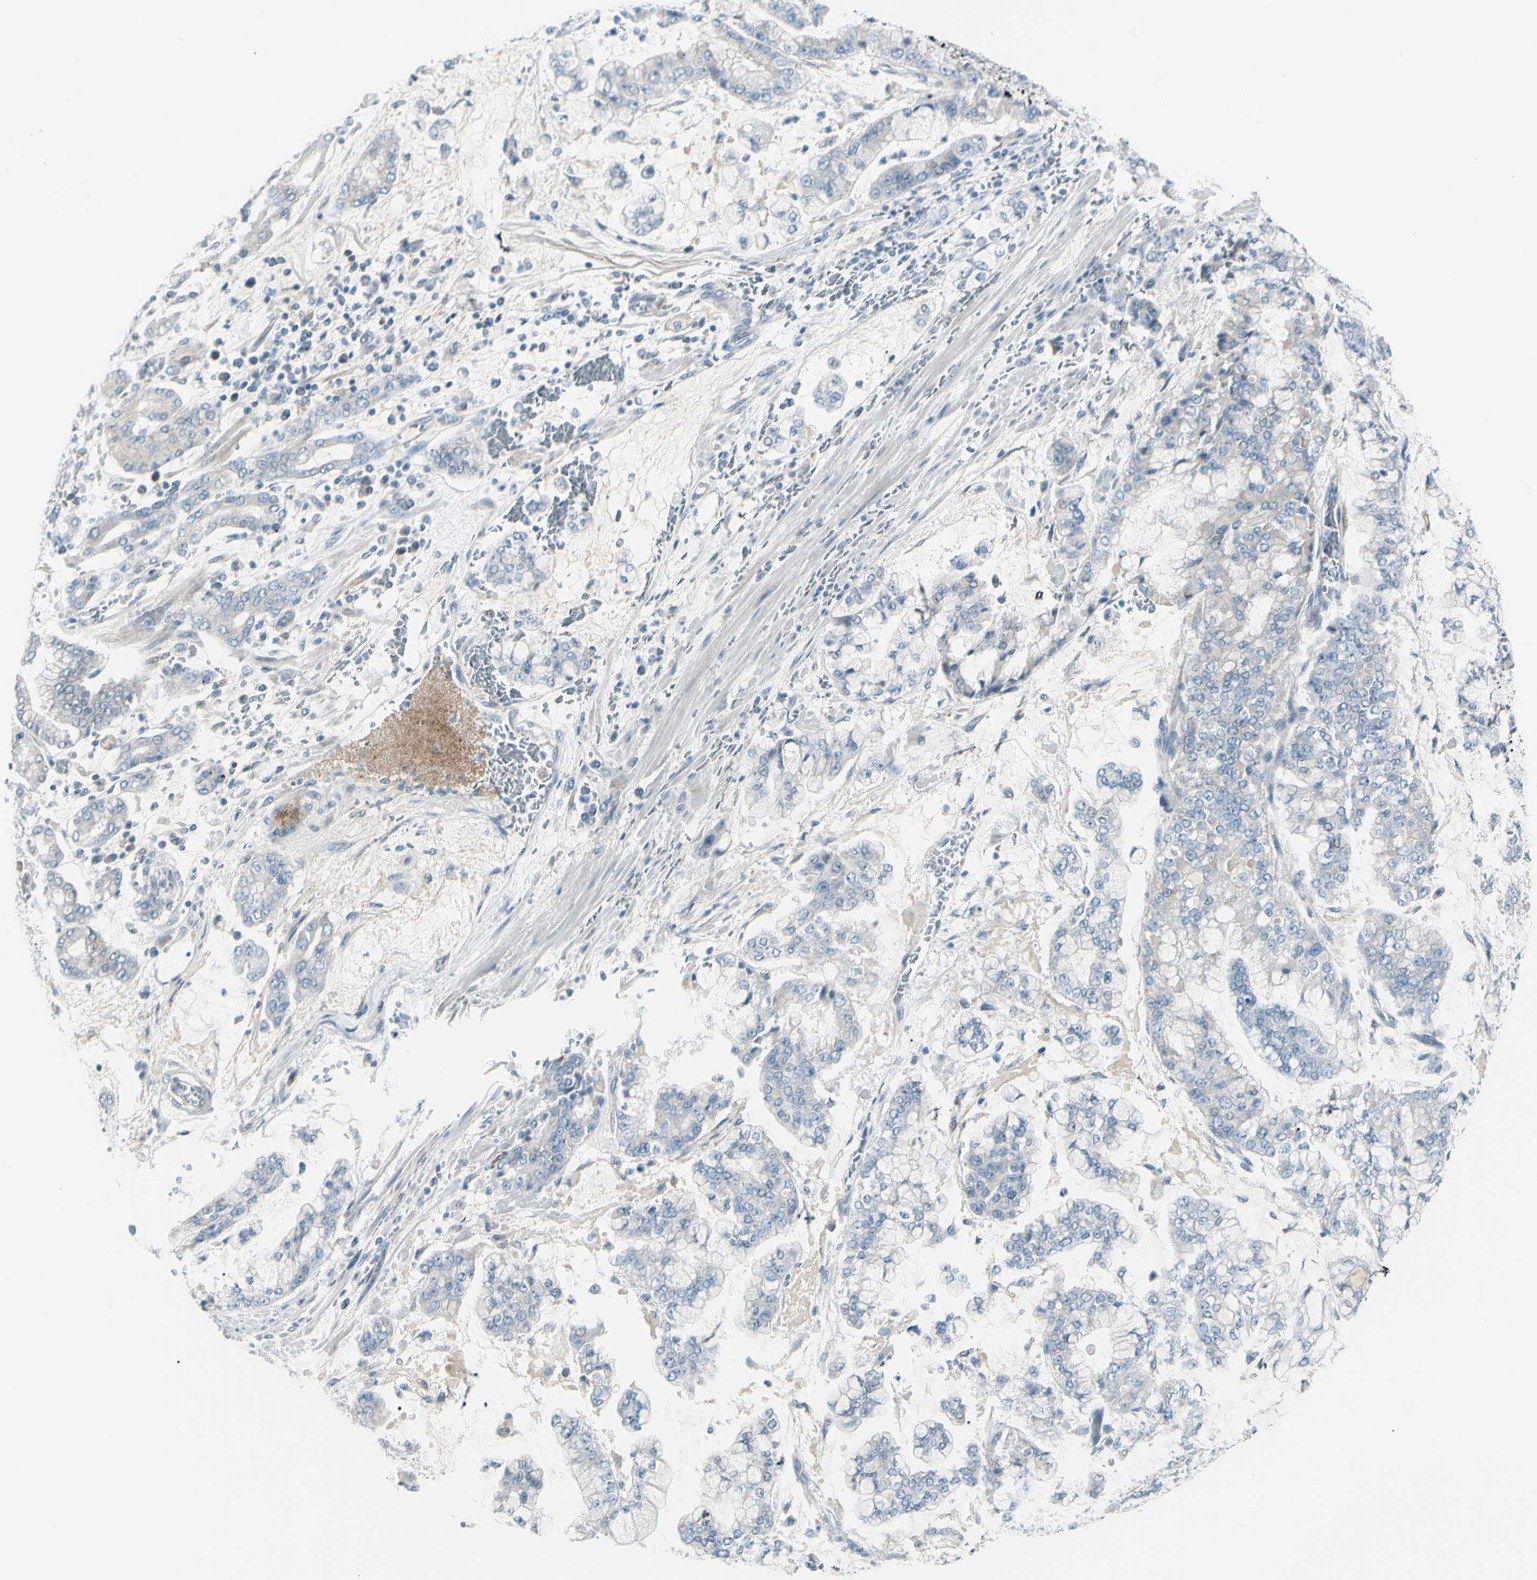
{"staining": {"intensity": "negative", "quantity": "none", "location": "none"}, "tissue": "stomach cancer", "cell_type": "Tumor cells", "image_type": "cancer", "snomed": [{"axis": "morphology", "description": "Normal tissue, NOS"}, {"axis": "morphology", "description": "Adenocarcinoma, NOS"}, {"axis": "topography", "description": "Stomach, upper"}, {"axis": "topography", "description": "Stomach"}], "caption": "This is an immunohistochemistry (IHC) photomicrograph of stomach cancer (adenocarcinoma). There is no staining in tumor cells.", "gene": "GPR34", "patient": {"sex": "male", "age": 76}}